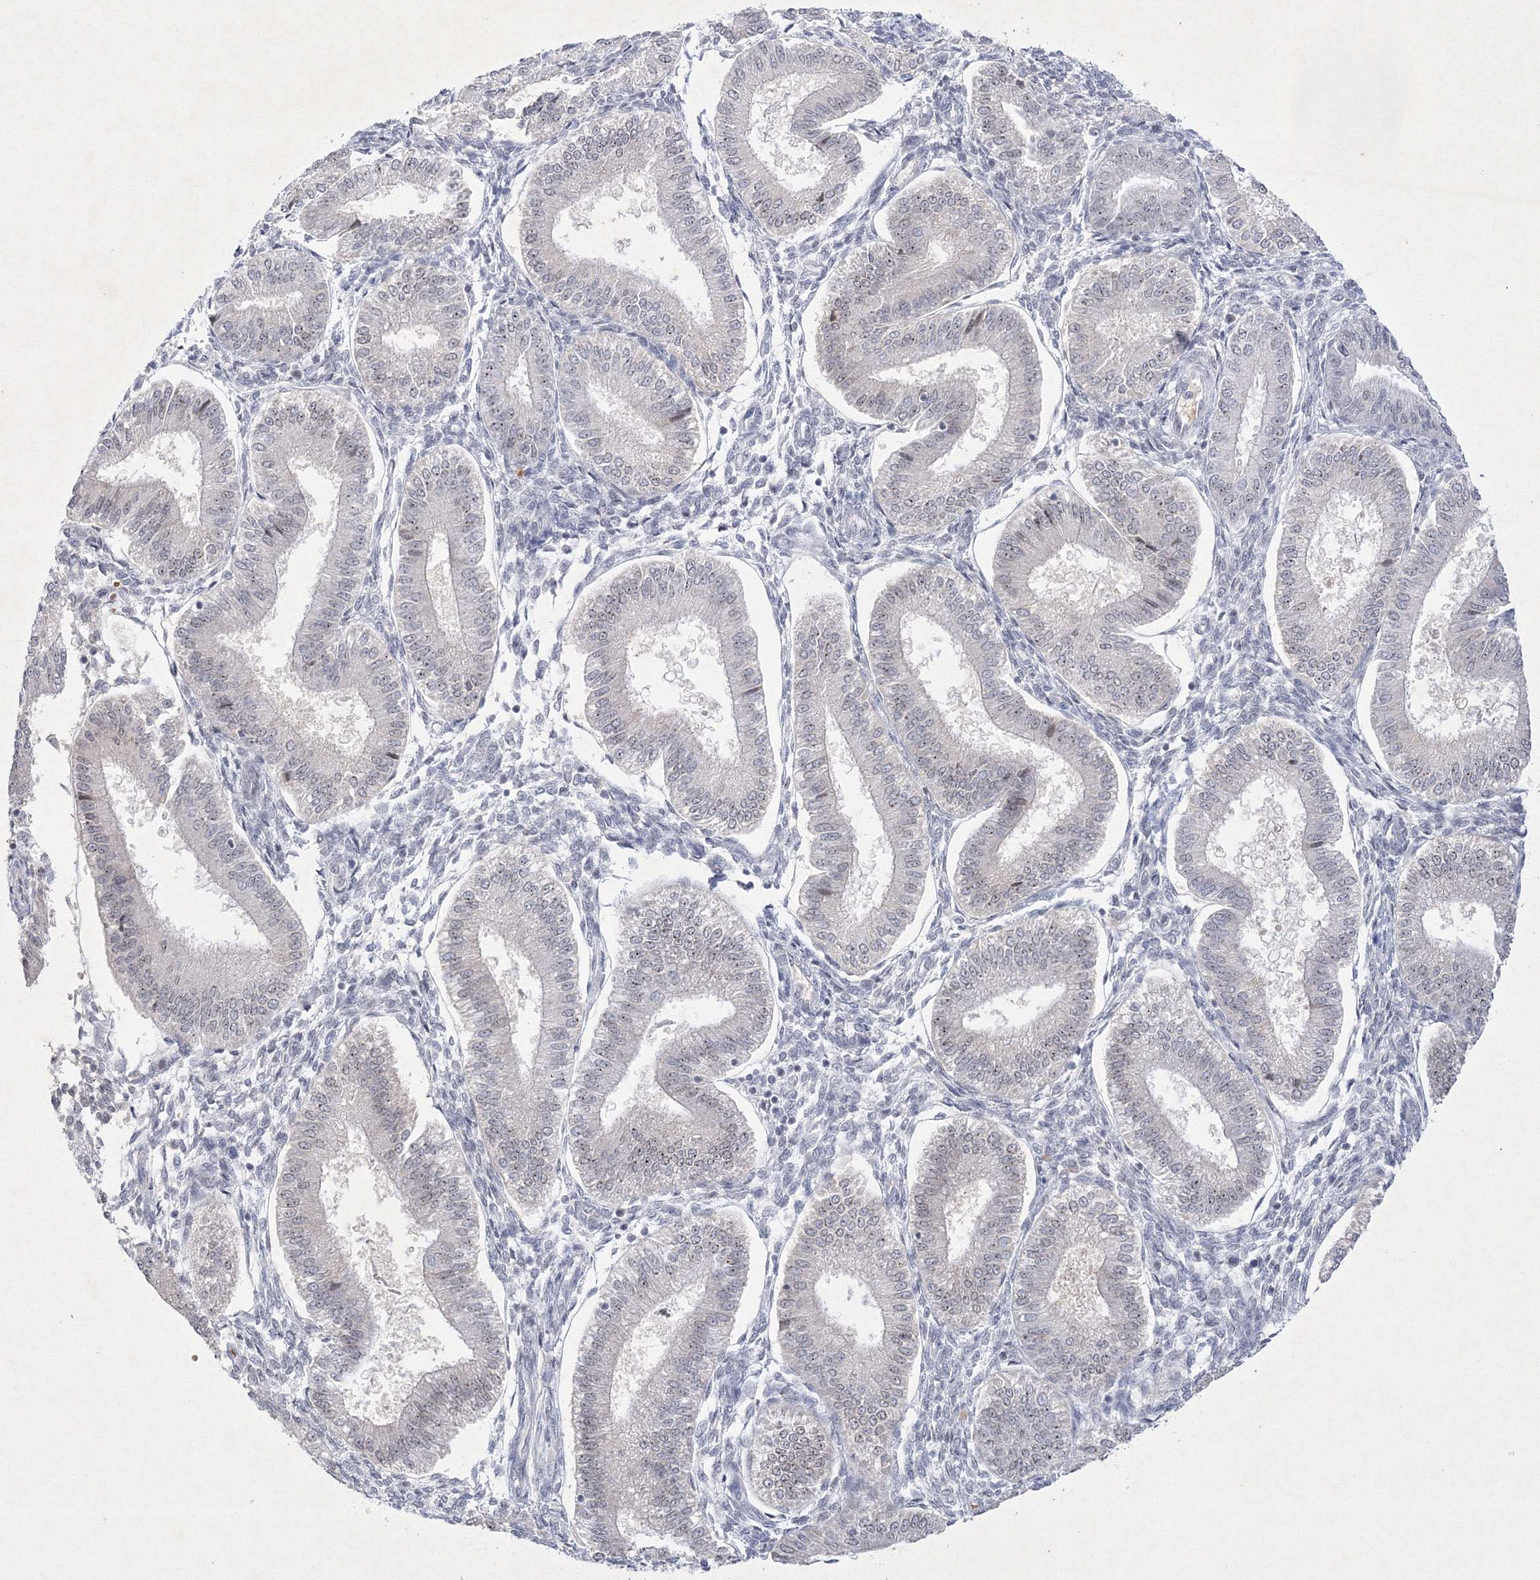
{"staining": {"intensity": "negative", "quantity": "none", "location": "none"}, "tissue": "endometrium", "cell_type": "Cells in endometrial stroma", "image_type": "normal", "snomed": [{"axis": "morphology", "description": "Normal tissue, NOS"}, {"axis": "topography", "description": "Endometrium"}], "caption": "A high-resolution histopathology image shows IHC staining of unremarkable endometrium, which shows no significant positivity in cells in endometrial stroma. The staining was performed using DAB (3,3'-diaminobenzidine) to visualize the protein expression in brown, while the nuclei were stained in blue with hematoxylin (Magnification: 20x).", "gene": "NXPE3", "patient": {"sex": "female", "age": 39}}